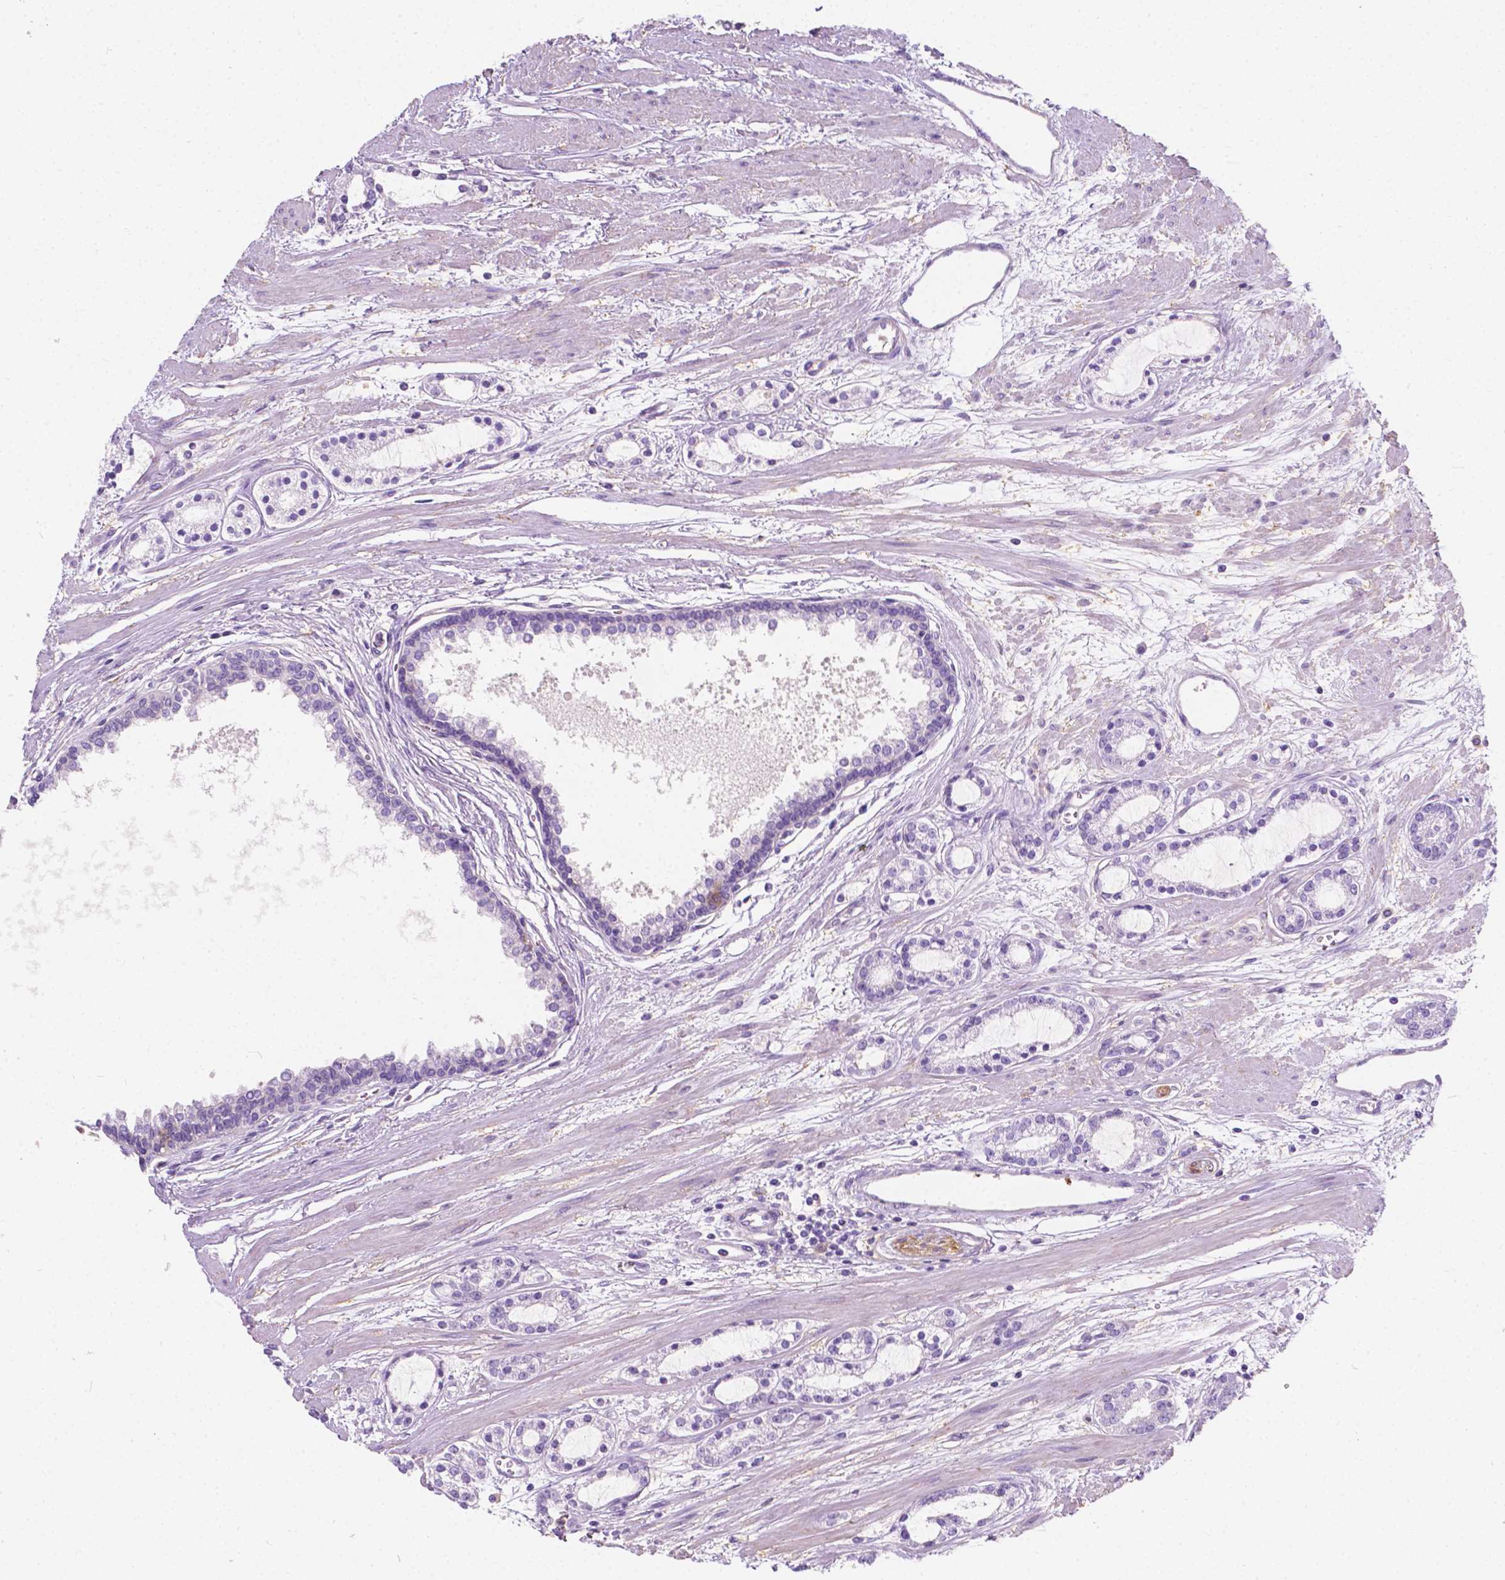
{"staining": {"intensity": "negative", "quantity": "none", "location": "none"}, "tissue": "prostate cancer", "cell_type": "Tumor cells", "image_type": "cancer", "snomed": [{"axis": "morphology", "description": "Adenocarcinoma, Medium grade"}, {"axis": "topography", "description": "Prostate"}], "caption": "Immunohistochemistry of prostate cancer (adenocarcinoma (medium-grade)) shows no staining in tumor cells.", "gene": "GNAO1", "patient": {"sex": "male", "age": 57}}